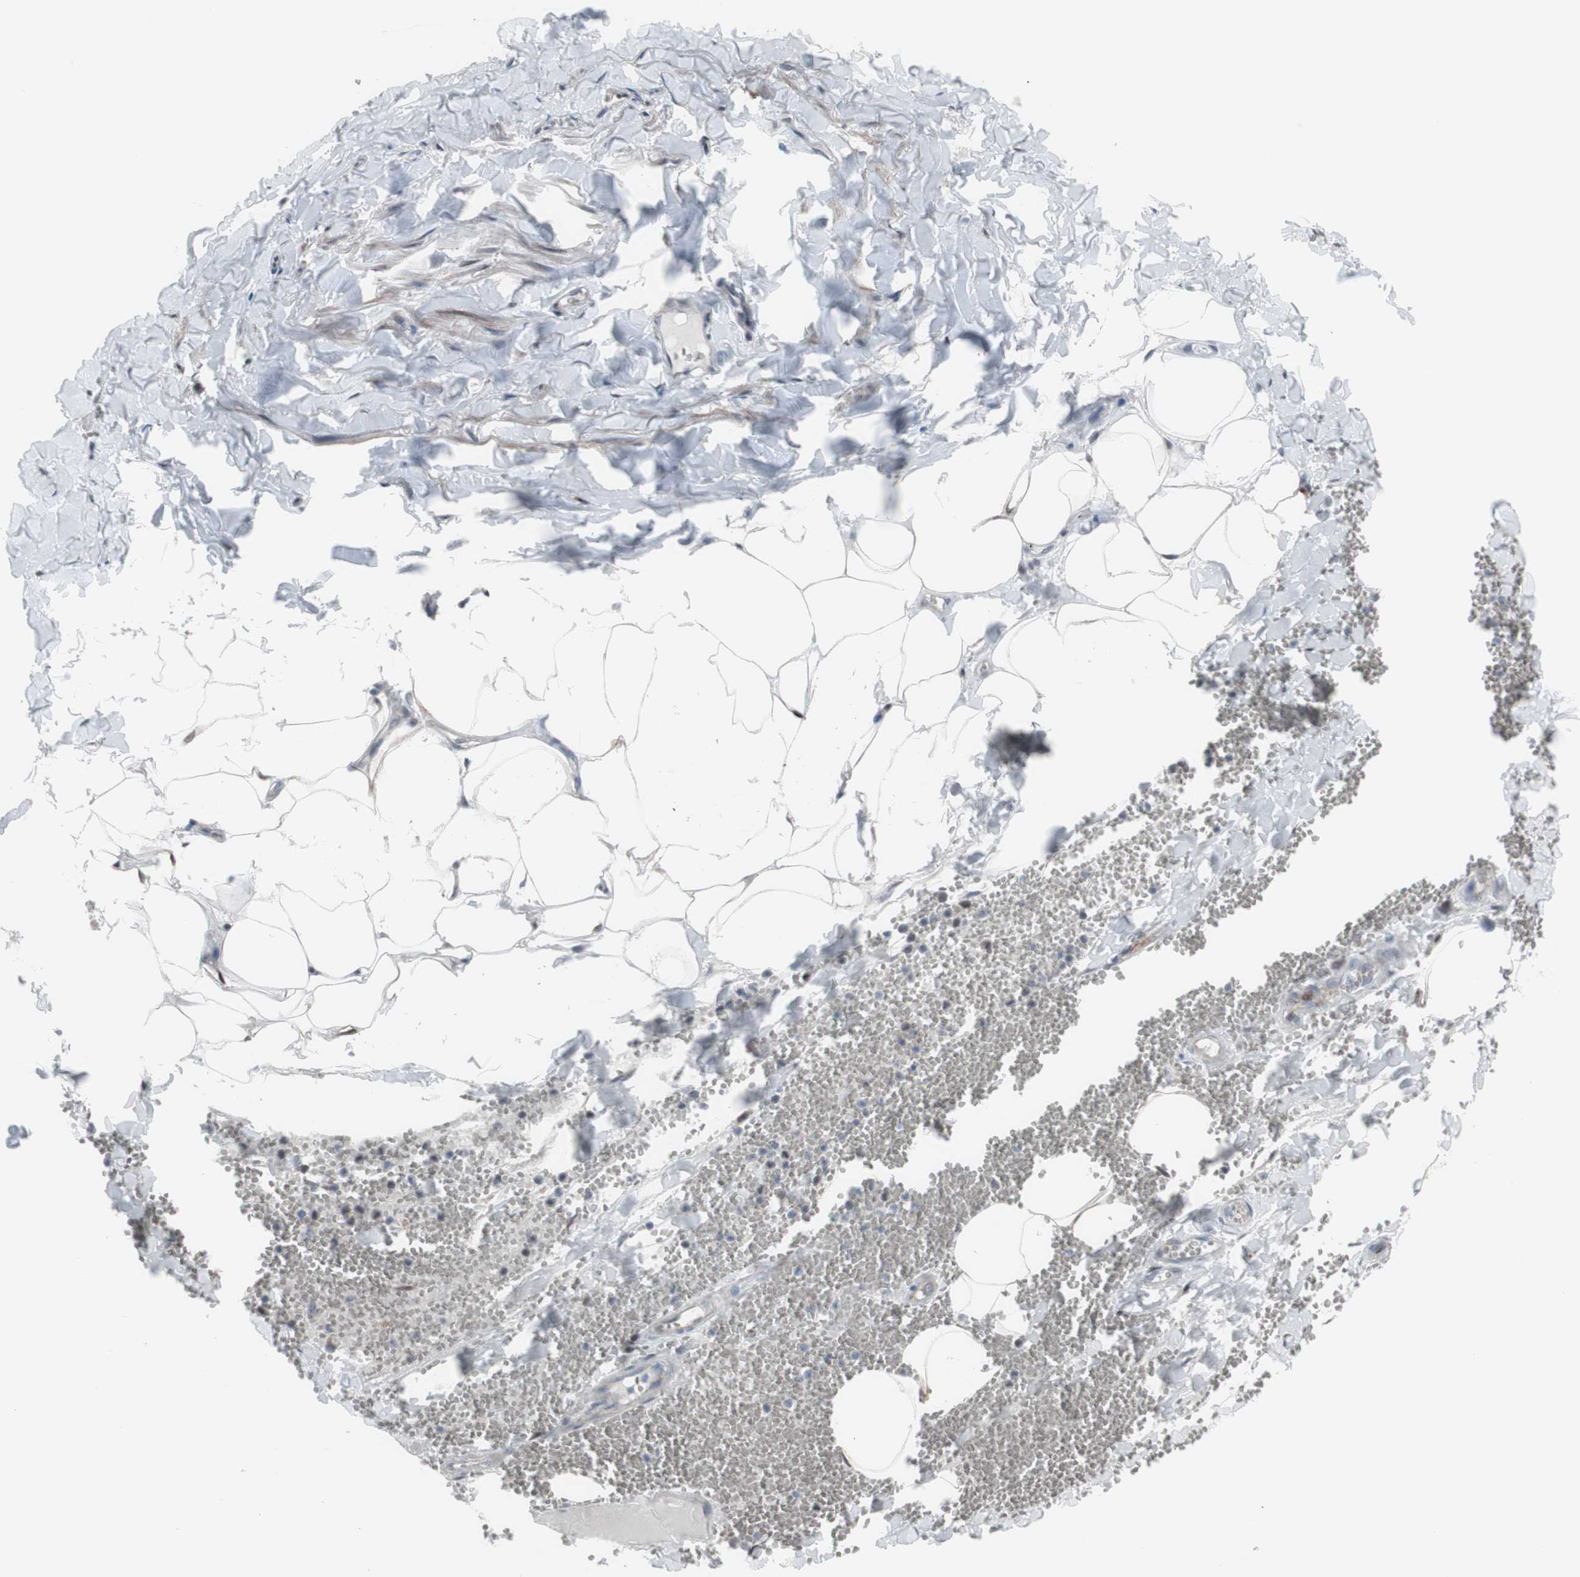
{"staining": {"intensity": "negative", "quantity": "none", "location": "none"}, "tissue": "adipose tissue", "cell_type": "Adipocytes", "image_type": "normal", "snomed": [{"axis": "morphology", "description": "Normal tissue, NOS"}, {"axis": "topography", "description": "Adipose tissue"}, {"axis": "topography", "description": "Peripheral nerve tissue"}], "caption": "Micrograph shows no protein positivity in adipocytes of benign adipose tissue.", "gene": "PHTF2", "patient": {"sex": "male", "age": 52}}